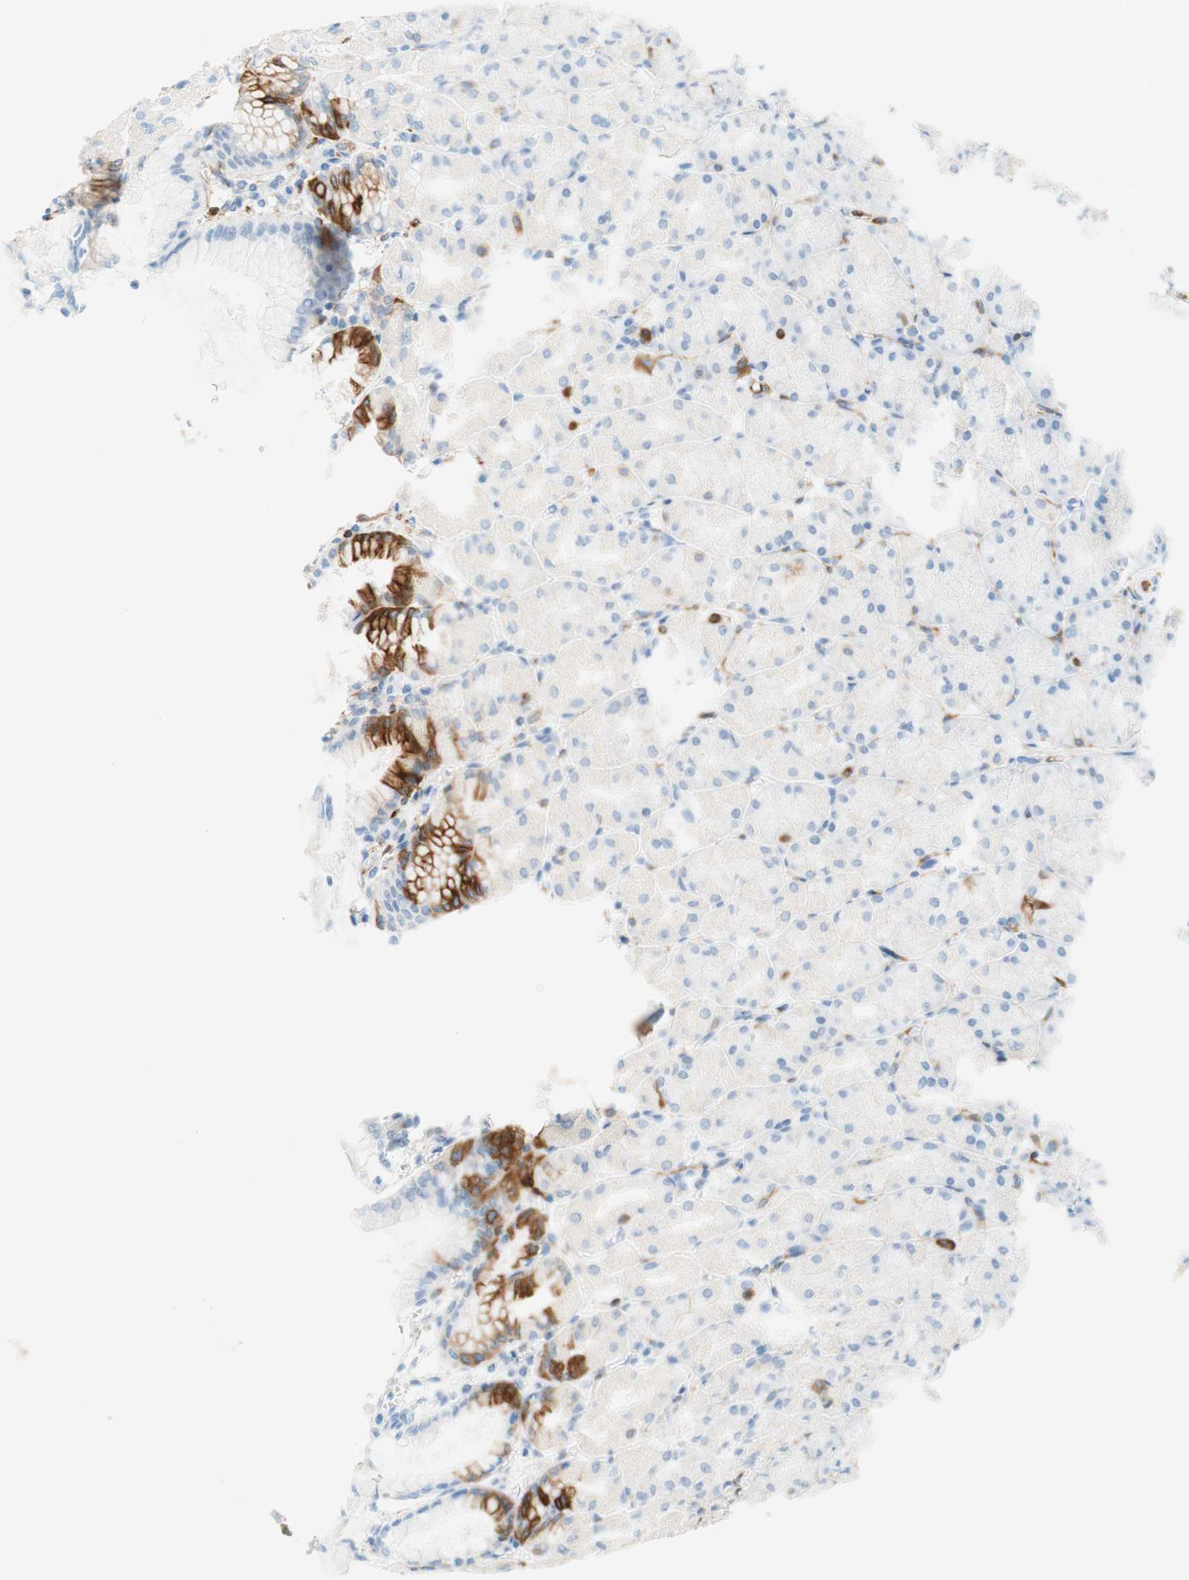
{"staining": {"intensity": "strong", "quantity": "<25%", "location": "cytoplasmic/membranous"}, "tissue": "stomach", "cell_type": "Glandular cells", "image_type": "normal", "snomed": [{"axis": "morphology", "description": "Normal tissue, NOS"}, {"axis": "topography", "description": "Stomach, upper"}], "caption": "Glandular cells exhibit medium levels of strong cytoplasmic/membranous staining in approximately <25% of cells in benign human stomach.", "gene": "STMN1", "patient": {"sex": "female", "age": 56}}